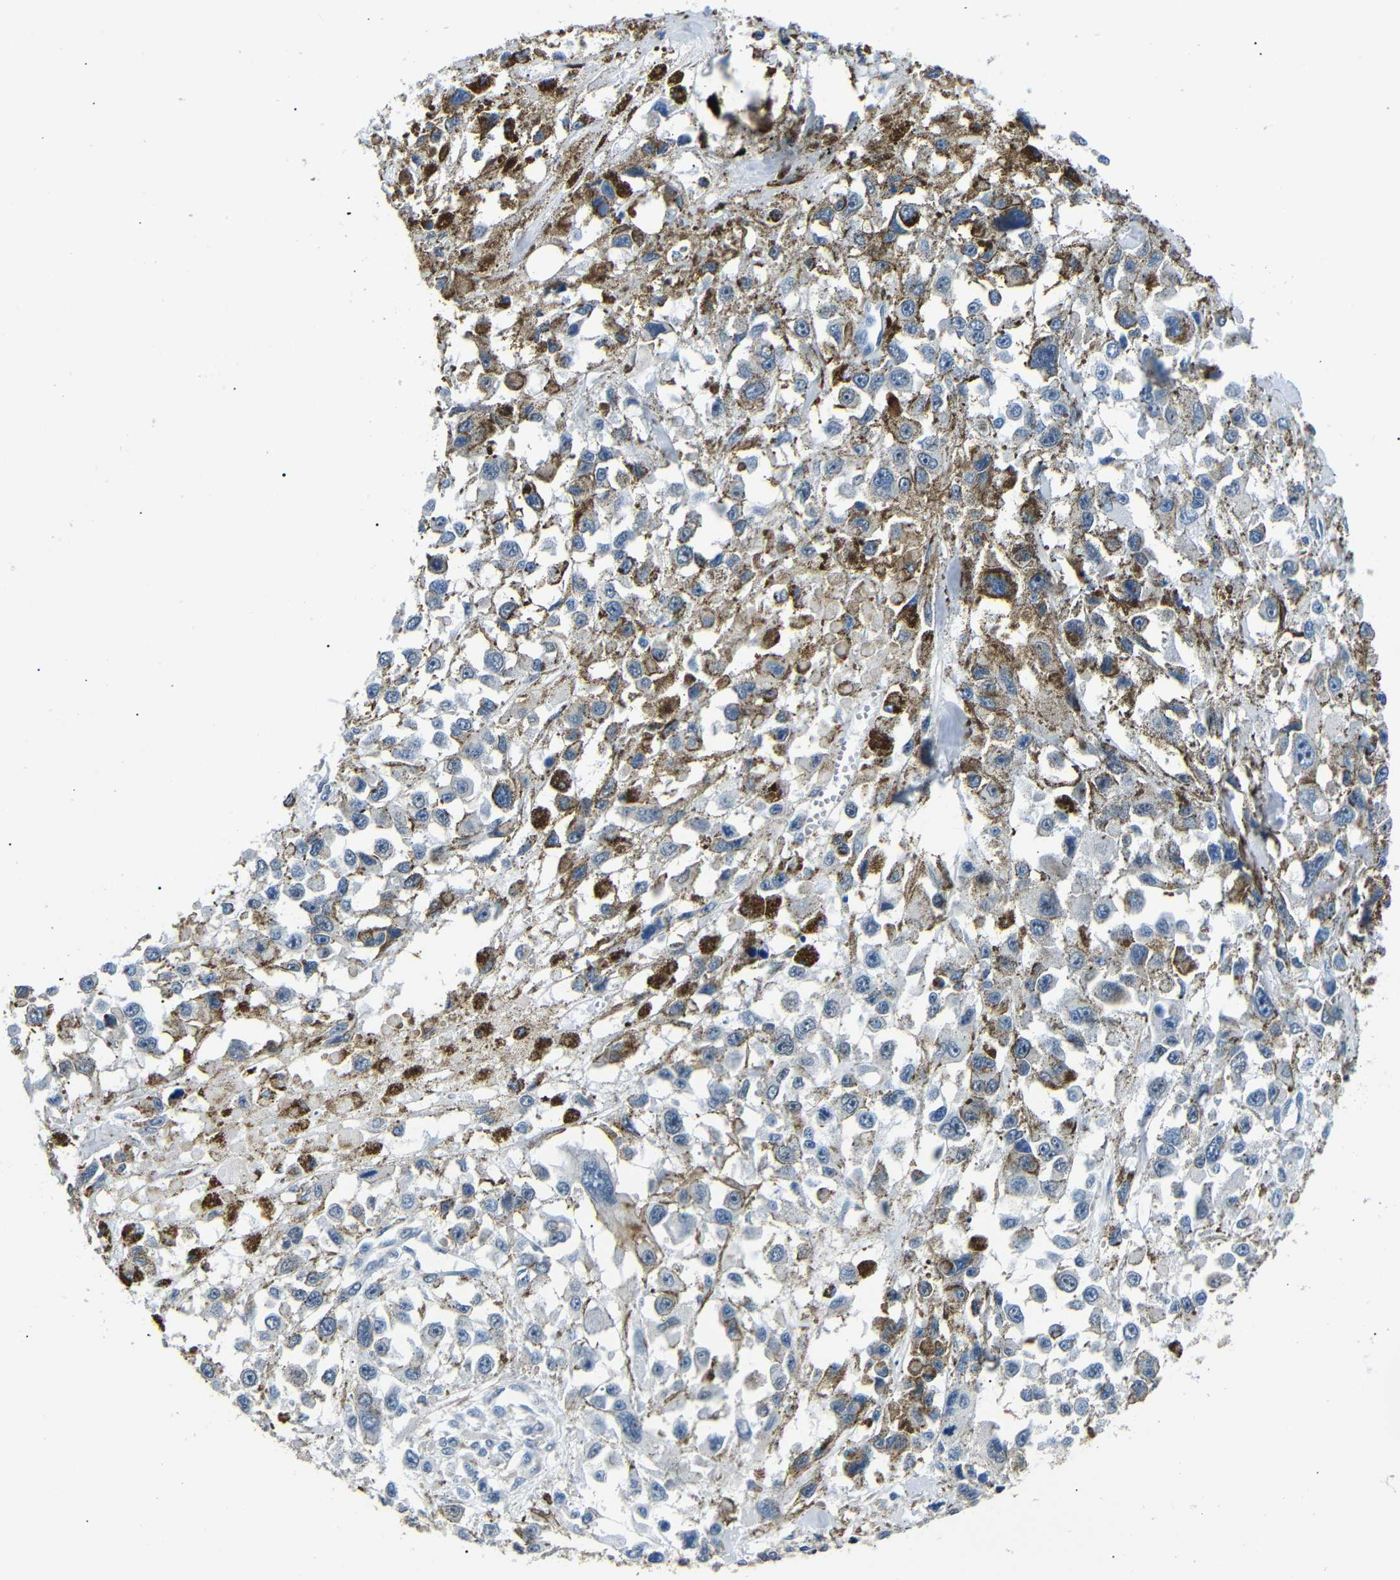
{"staining": {"intensity": "weak", "quantity": "<25%", "location": "cytoplasmic/membranous"}, "tissue": "melanoma", "cell_type": "Tumor cells", "image_type": "cancer", "snomed": [{"axis": "morphology", "description": "Malignant melanoma, Metastatic site"}, {"axis": "topography", "description": "Lymph node"}], "caption": "Human malignant melanoma (metastatic site) stained for a protein using IHC demonstrates no staining in tumor cells.", "gene": "TAFA1", "patient": {"sex": "male", "age": 59}}